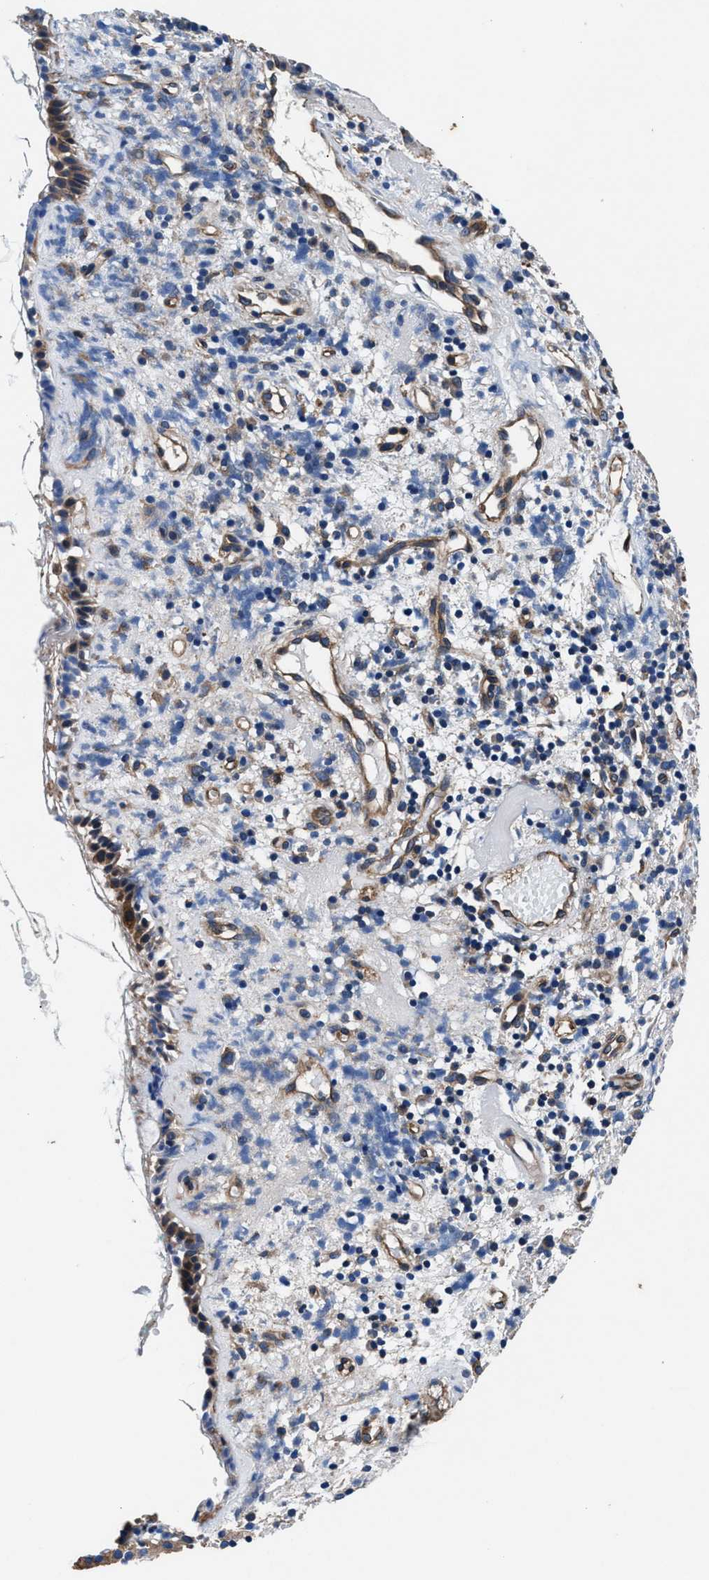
{"staining": {"intensity": "moderate", "quantity": "25%-75%", "location": "cytoplasmic/membranous"}, "tissue": "nasopharynx", "cell_type": "Respiratory epithelial cells", "image_type": "normal", "snomed": [{"axis": "morphology", "description": "Normal tissue, NOS"}, {"axis": "morphology", "description": "Basal cell carcinoma"}, {"axis": "topography", "description": "Cartilage tissue"}, {"axis": "topography", "description": "Nasopharynx"}, {"axis": "topography", "description": "Oral tissue"}], "caption": "Nasopharynx stained with a brown dye reveals moderate cytoplasmic/membranous positive staining in about 25%-75% of respiratory epithelial cells.", "gene": "SH3GL1", "patient": {"sex": "female", "age": 77}}